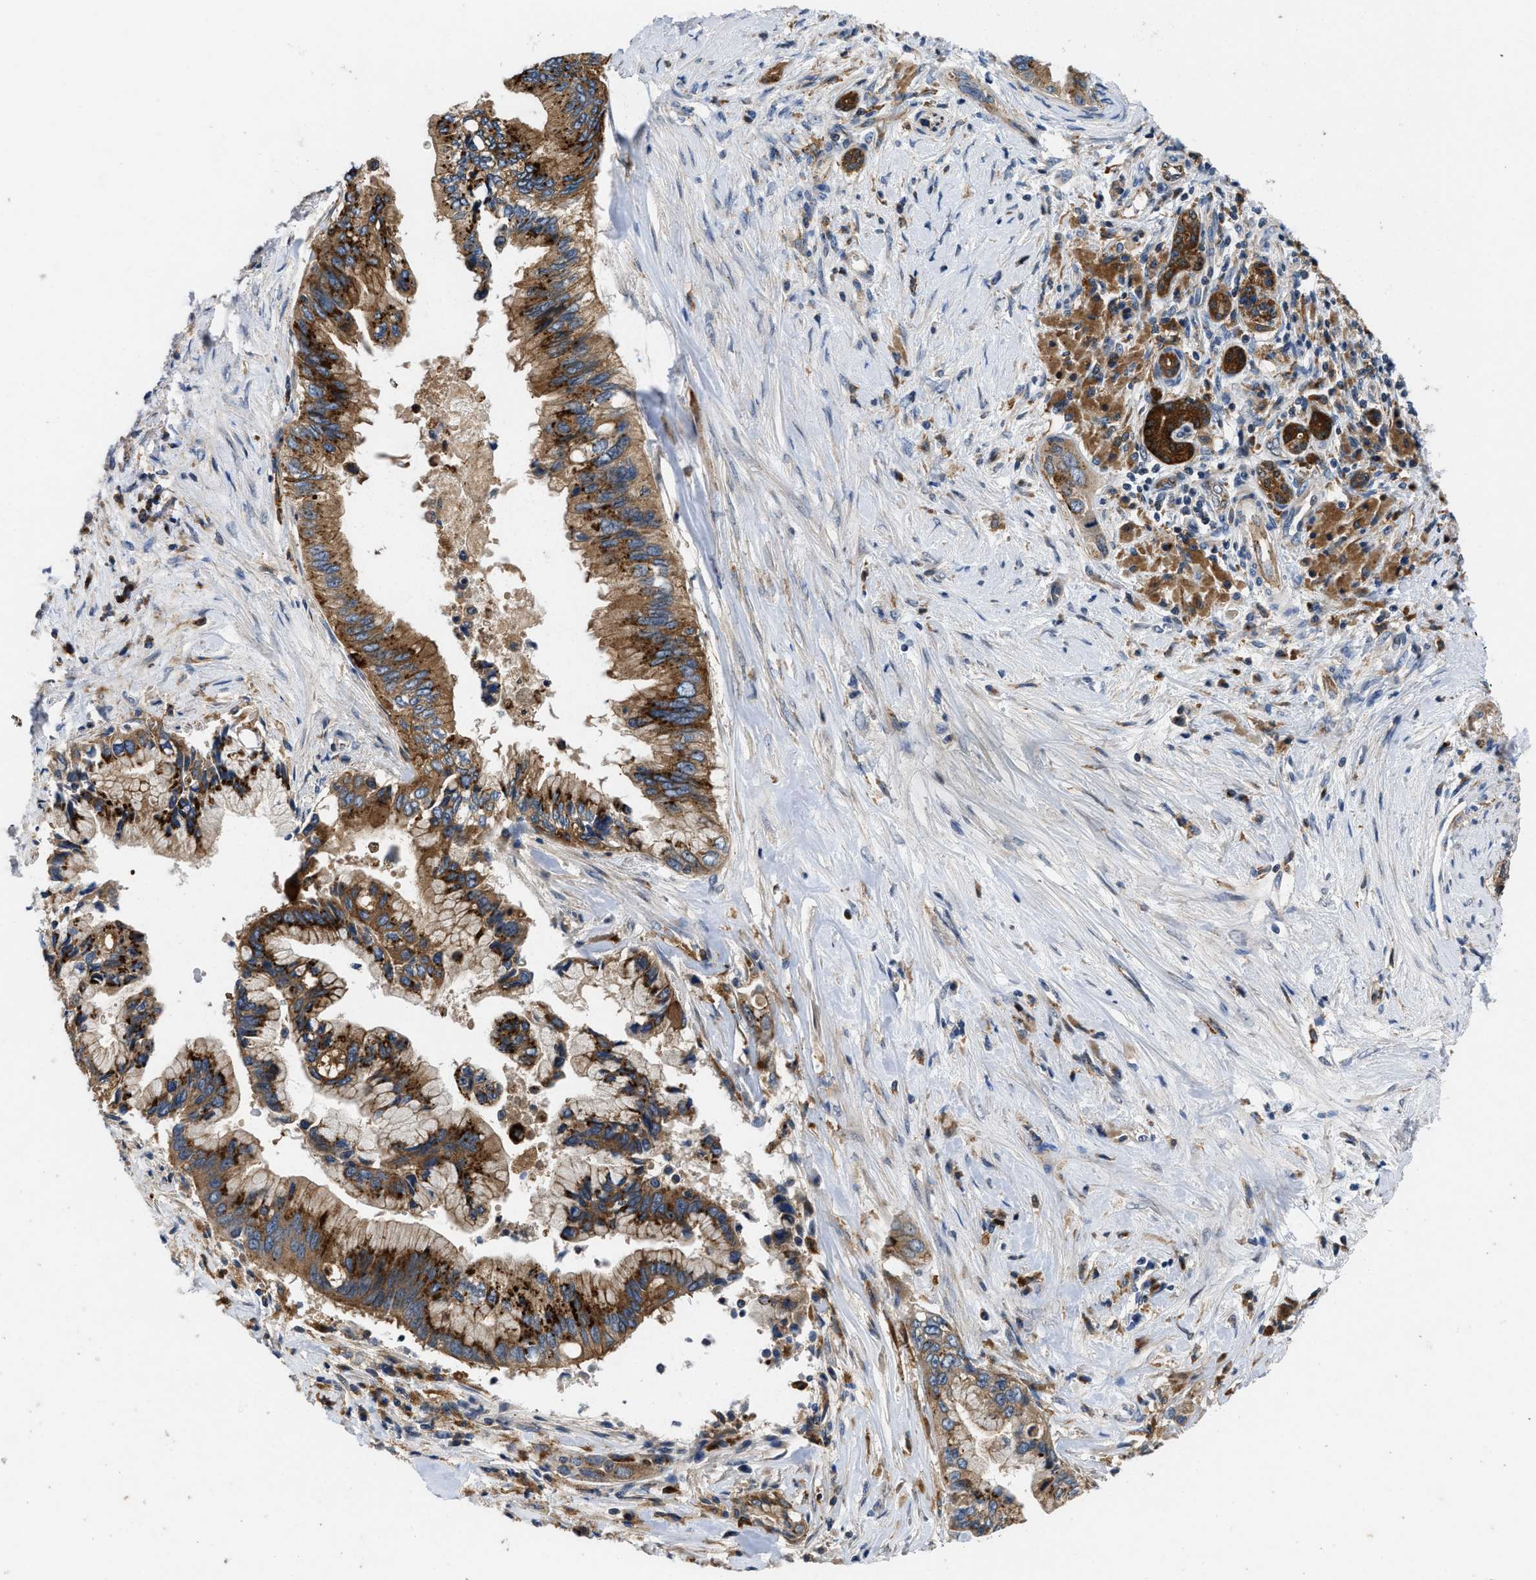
{"staining": {"intensity": "moderate", "quantity": ">75%", "location": "cytoplasmic/membranous"}, "tissue": "pancreatic cancer", "cell_type": "Tumor cells", "image_type": "cancer", "snomed": [{"axis": "morphology", "description": "Adenocarcinoma, NOS"}, {"axis": "topography", "description": "Pancreas"}], "caption": "There is medium levels of moderate cytoplasmic/membranous staining in tumor cells of adenocarcinoma (pancreatic), as demonstrated by immunohistochemical staining (brown color).", "gene": "ENPP4", "patient": {"sex": "female", "age": 73}}